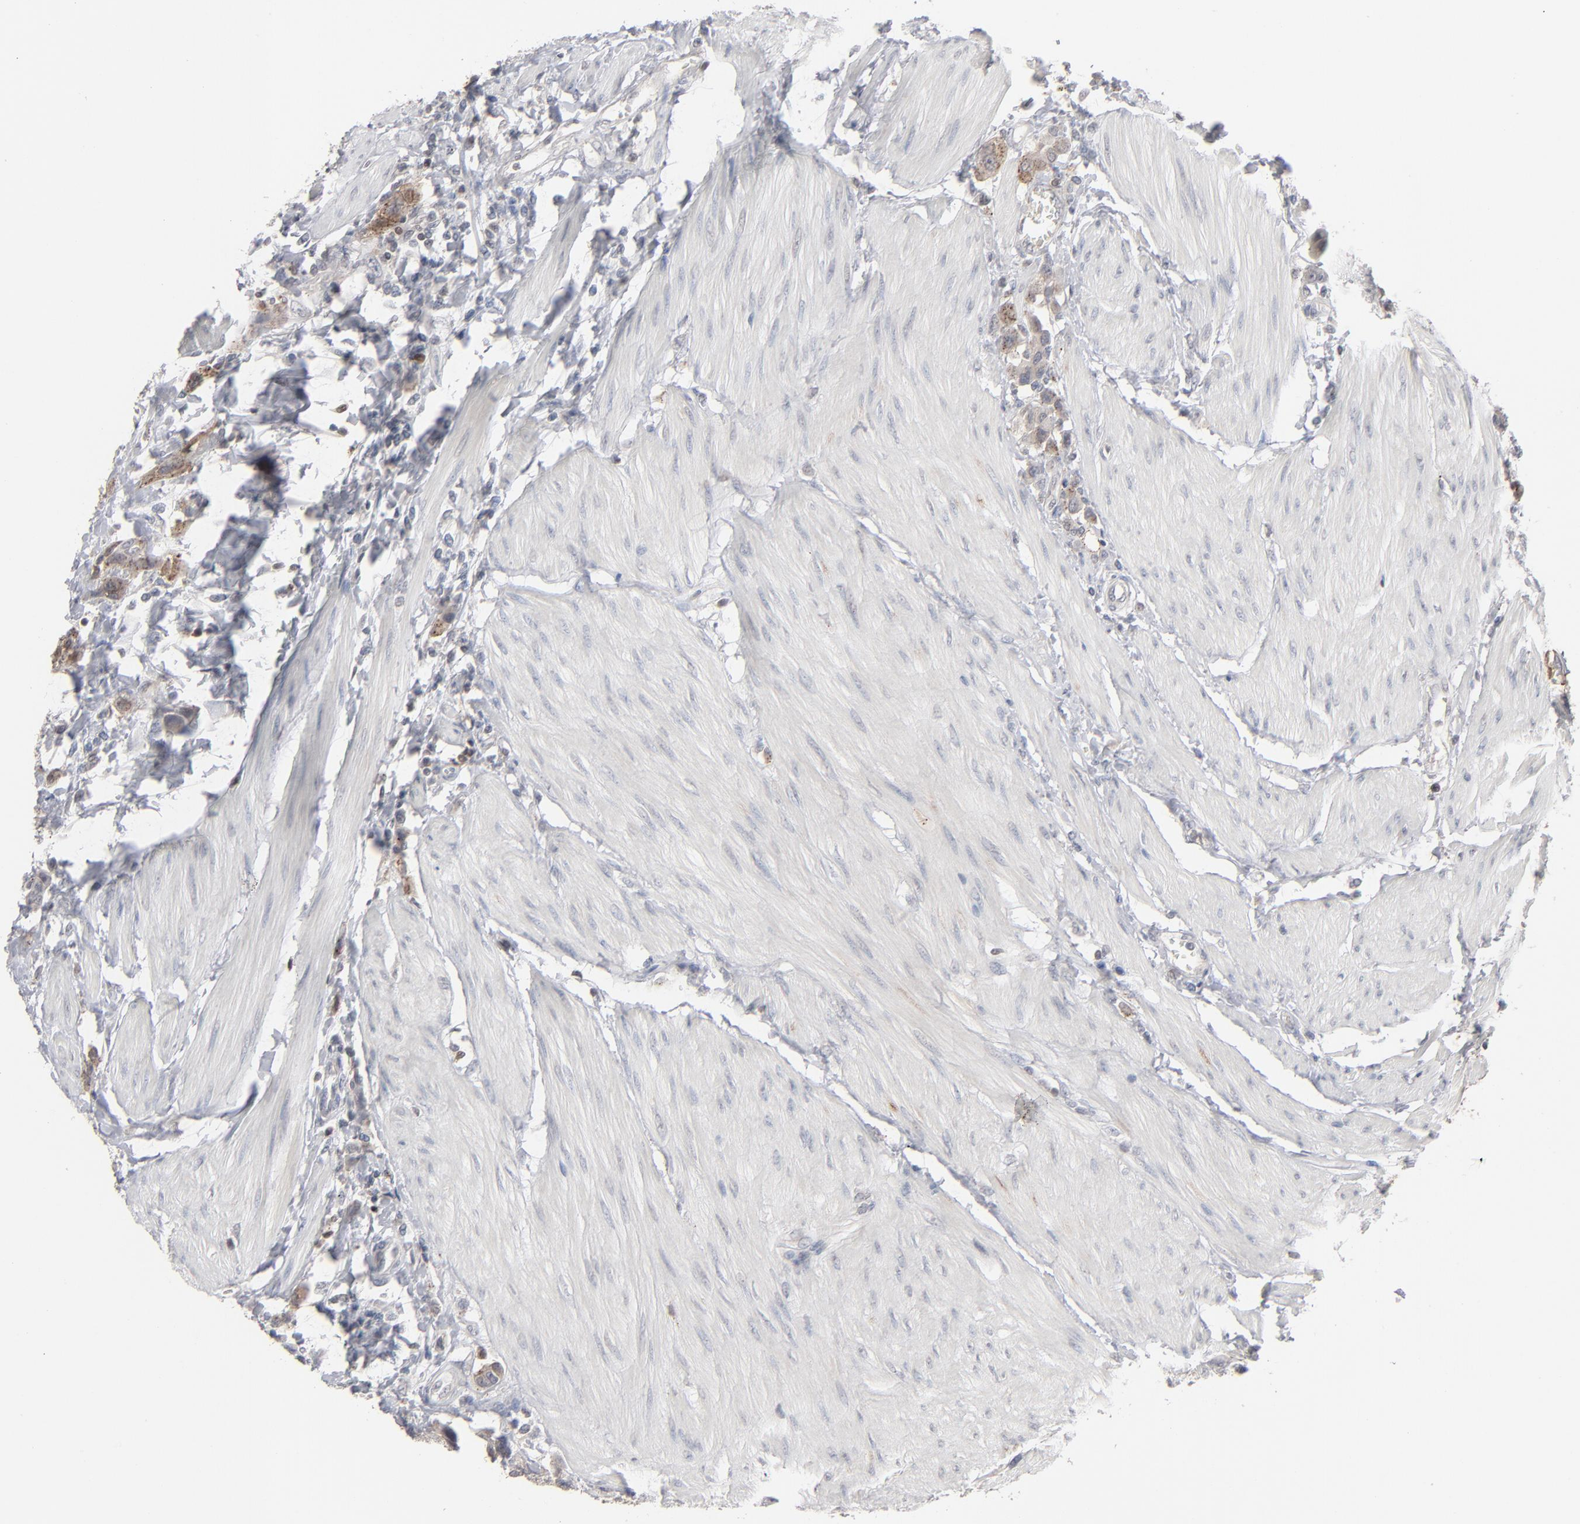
{"staining": {"intensity": "weak", "quantity": "25%-75%", "location": "cytoplasmic/membranous"}, "tissue": "urothelial cancer", "cell_type": "Tumor cells", "image_type": "cancer", "snomed": [{"axis": "morphology", "description": "Urothelial carcinoma, High grade"}, {"axis": "topography", "description": "Urinary bladder"}], "caption": "Urothelial cancer stained for a protein demonstrates weak cytoplasmic/membranous positivity in tumor cells. The staining was performed using DAB, with brown indicating positive protein expression. Nuclei are stained blue with hematoxylin.", "gene": "STAT4", "patient": {"sex": "male", "age": 50}}